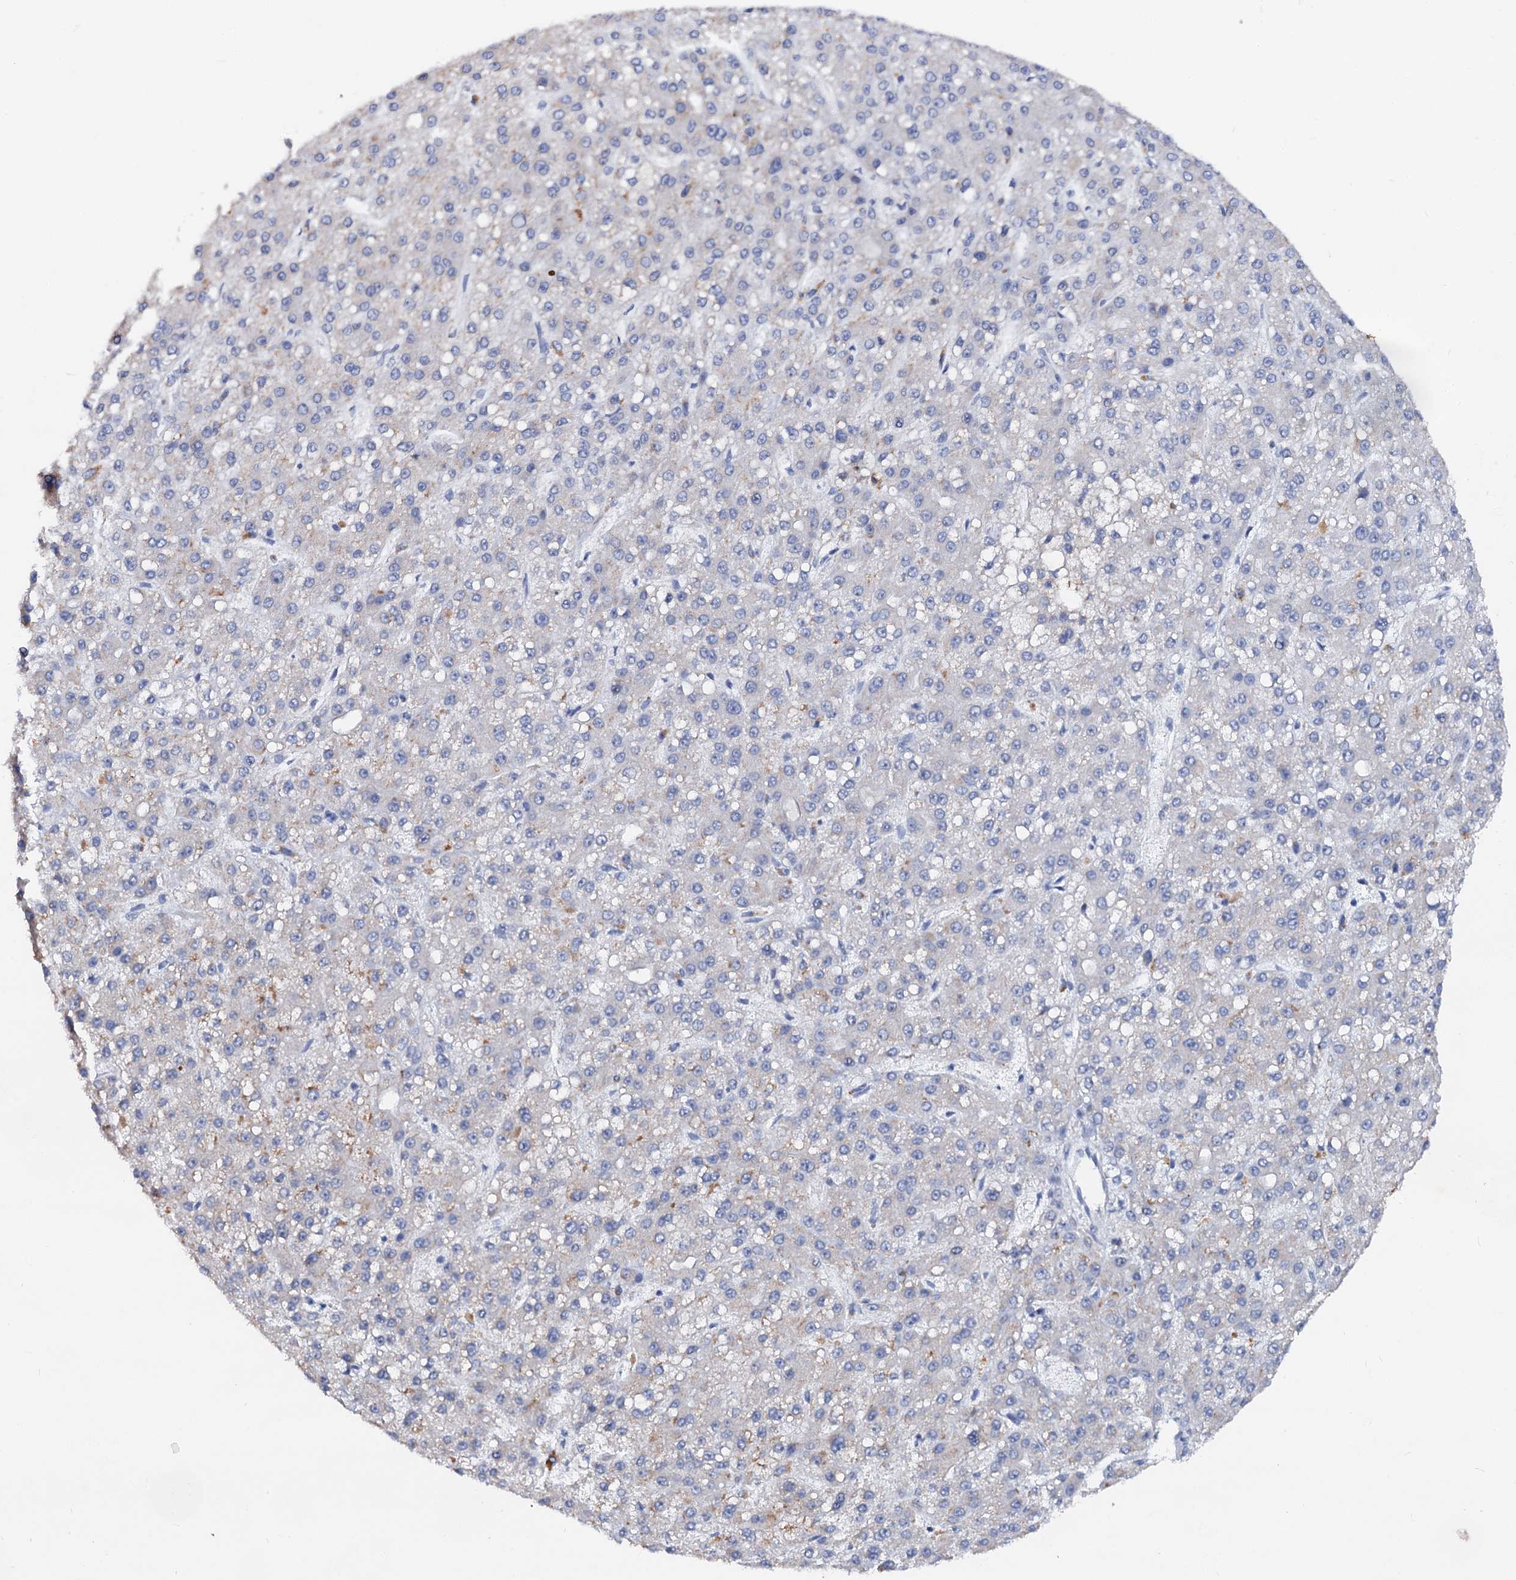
{"staining": {"intensity": "negative", "quantity": "none", "location": "none"}, "tissue": "liver cancer", "cell_type": "Tumor cells", "image_type": "cancer", "snomed": [{"axis": "morphology", "description": "Carcinoma, Hepatocellular, NOS"}, {"axis": "topography", "description": "Liver"}], "caption": "This micrograph is of liver cancer stained with immunohistochemistry (IHC) to label a protein in brown with the nuclei are counter-stained blue. There is no positivity in tumor cells.", "gene": "NALF1", "patient": {"sex": "male", "age": 67}}